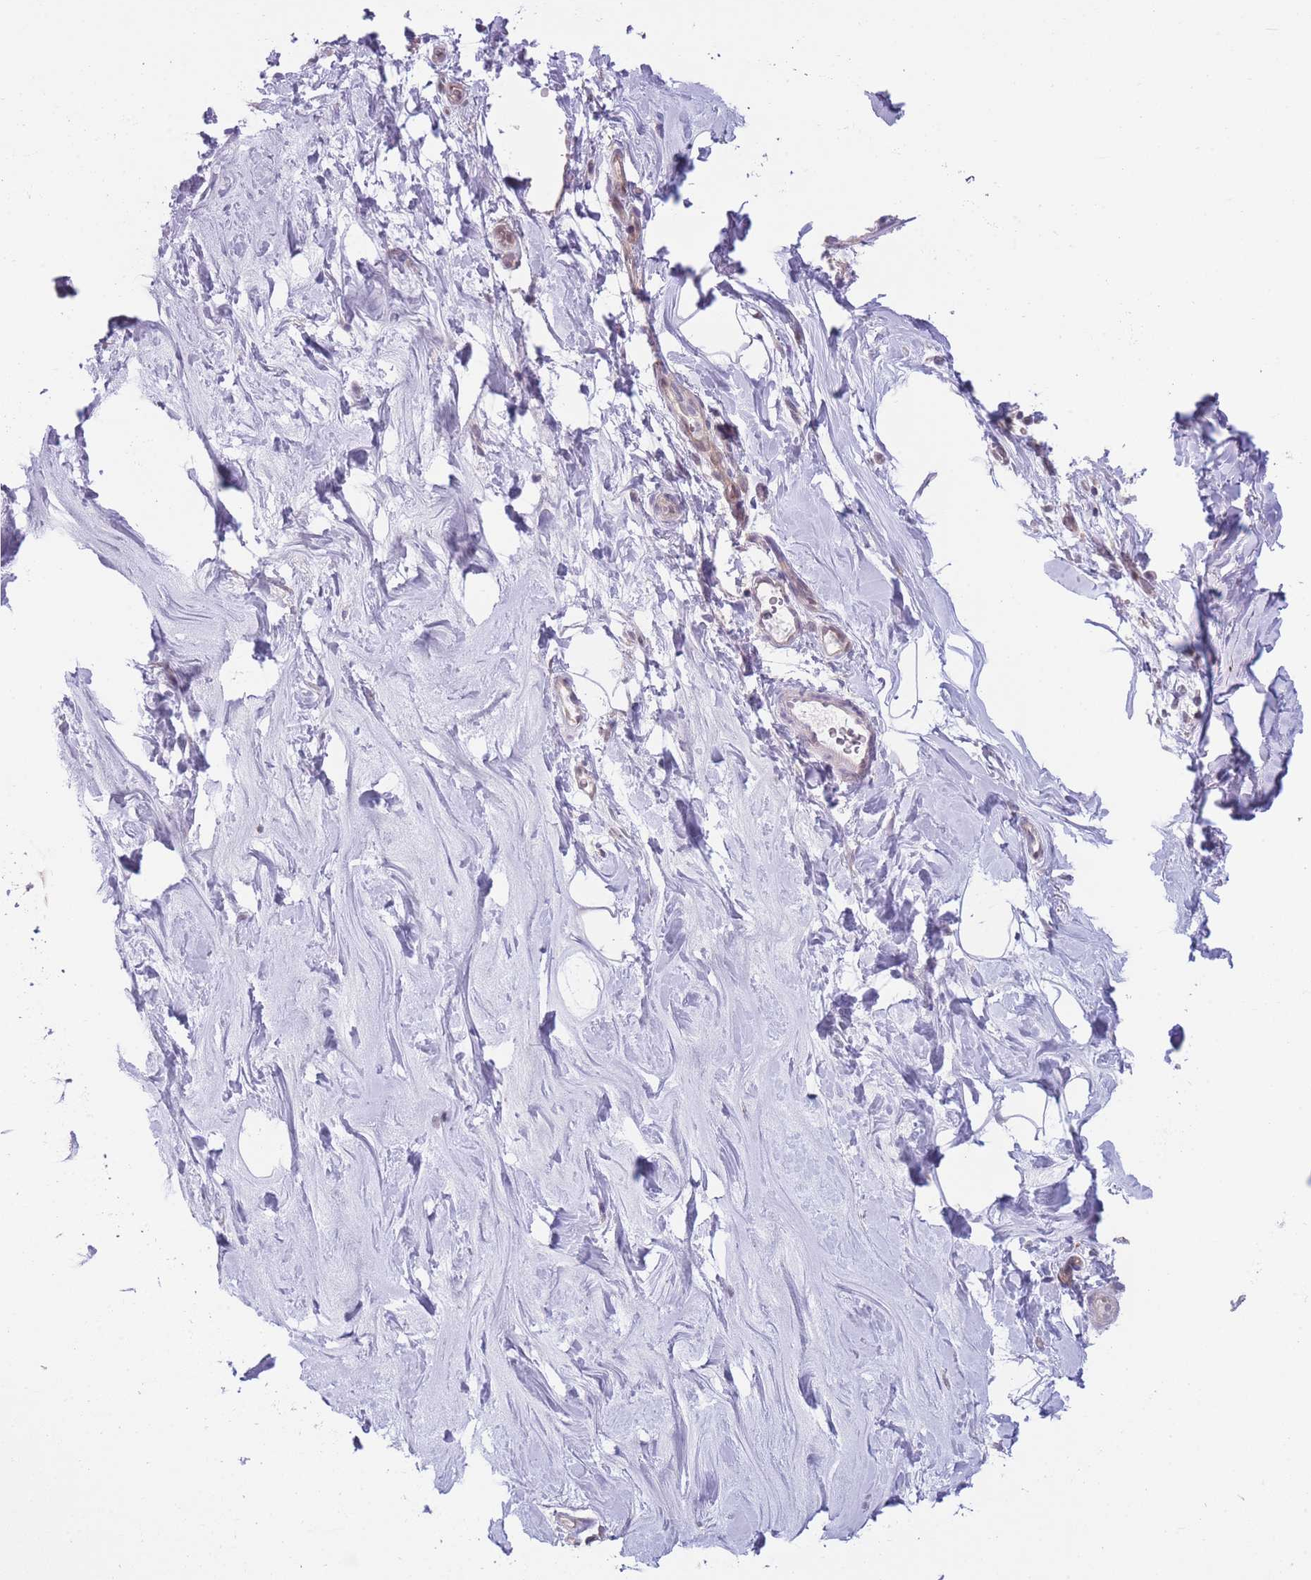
{"staining": {"intensity": "negative", "quantity": "none", "location": "none"}, "tissue": "adipose tissue", "cell_type": "Adipocytes", "image_type": "normal", "snomed": [{"axis": "morphology", "description": "Normal tissue, NOS"}, {"axis": "topography", "description": "Breast"}], "caption": "A micrograph of adipose tissue stained for a protein shows no brown staining in adipocytes. The staining was performed using DAB (3,3'-diaminobenzidine) to visualize the protein expression in brown, while the nuclei were stained in blue with hematoxylin (Magnification: 20x).", "gene": "CCT6A", "patient": {"sex": "female", "age": 26}}